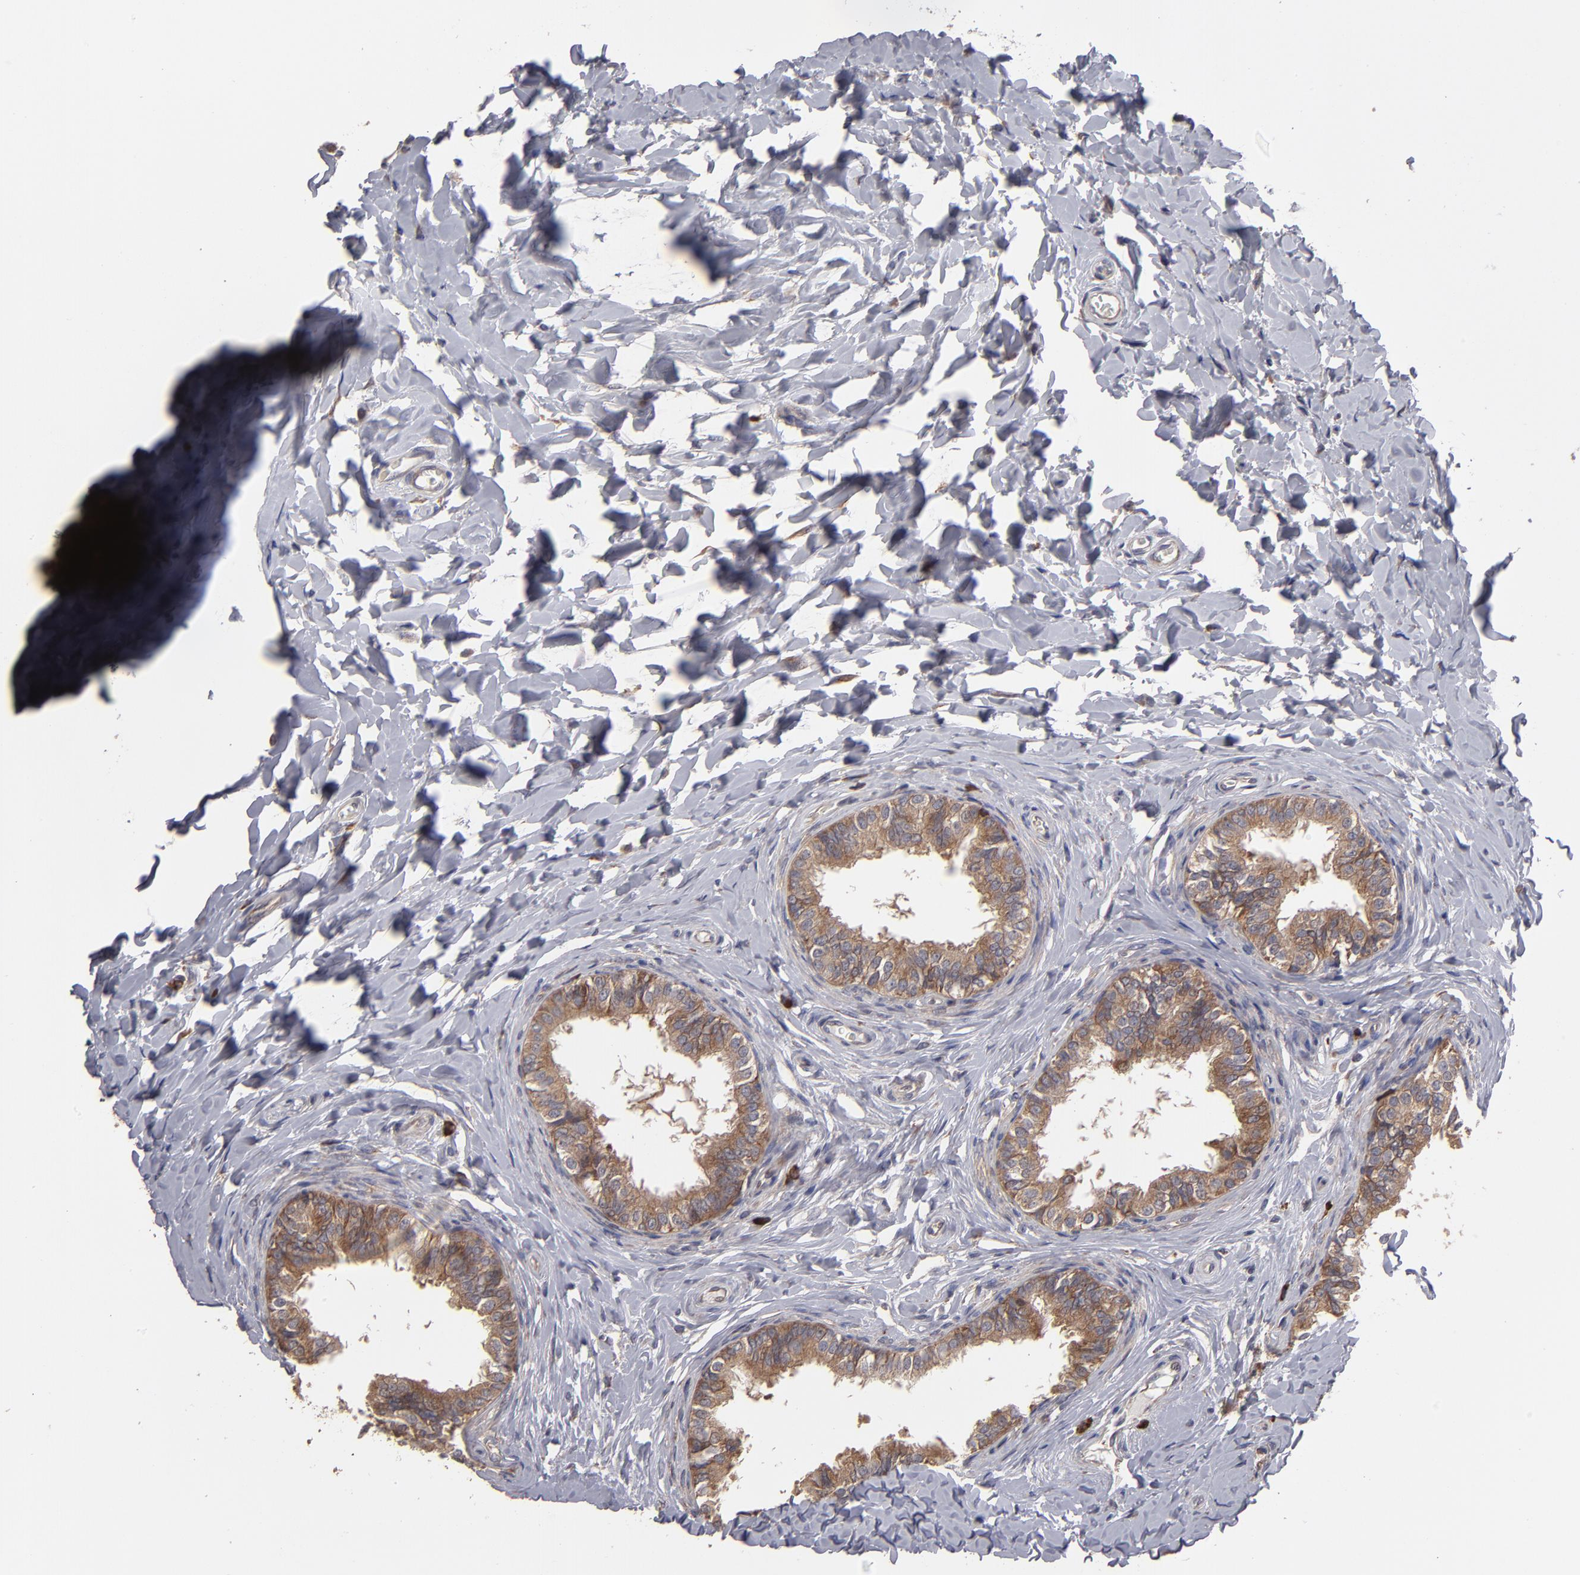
{"staining": {"intensity": "moderate", "quantity": ">75%", "location": "cytoplasmic/membranous"}, "tissue": "epididymis", "cell_type": "Glandular cells", "image_type": "normal", "snomed": [{"axis": "morphology", "description": "Normal tissue, NOS"}, {"axis": "topography", "description": "Soft tissue"}, {"axis": "topography", "description": "Epididymis"}], "caption": "A brown stain shows moderate cytoplasmic/membranous positivity of a protein in glandular cells of normal epididymis. (IHC, brightfield microscopy, high magnification).", "gene": "SND1", "patient": {"sex": "male", "age": 26}}